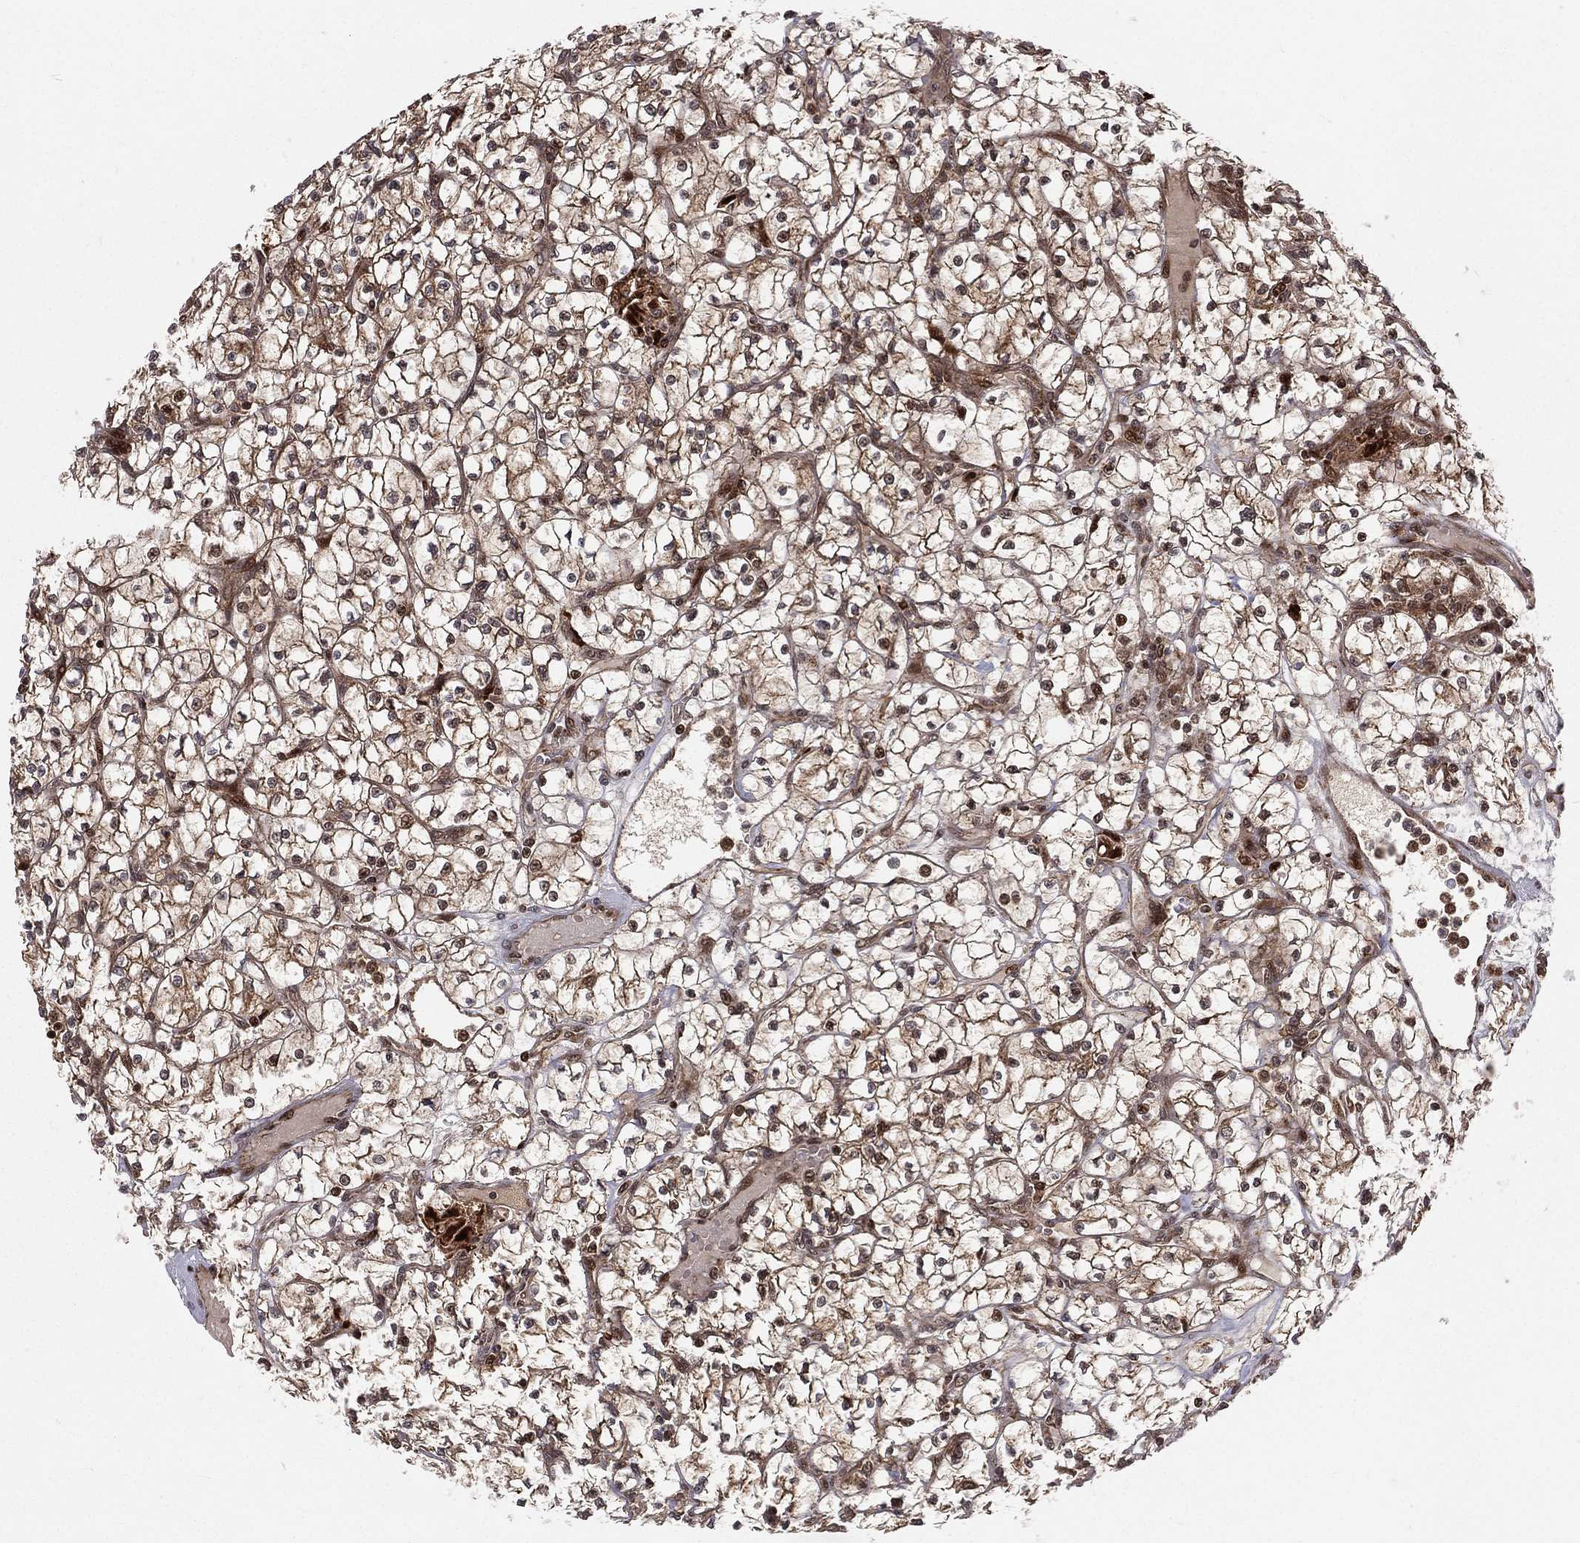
{"staining": {"intensity": "strong", "quantity": ">75%", "location": "cytoplasmic/membranous,nuclear"}, "tissue": "renal cancer", "cell_type": "Tumor cells", "image_type": "cancer", "snomed": [{"axis": "morphology", "description": "Adenocarcinoma, NOS"}, {"axis": "topography", "description": "Kidney"}], "caption": "A high-resolution micrograph shows IHC staining of adenocarcinoma (renal), which demonstrates strong cytoplasmic/membranous and nuclear staining in about >75% of tumor cells. The staining is performed using DAB (3,3'-diaminobenzidine) brown chromogen to label protein expression. The nuclei are counter-stained blue using hematoxylin.", "gene": "MDM2", "patient": {"sex": "female", "age": 64}}